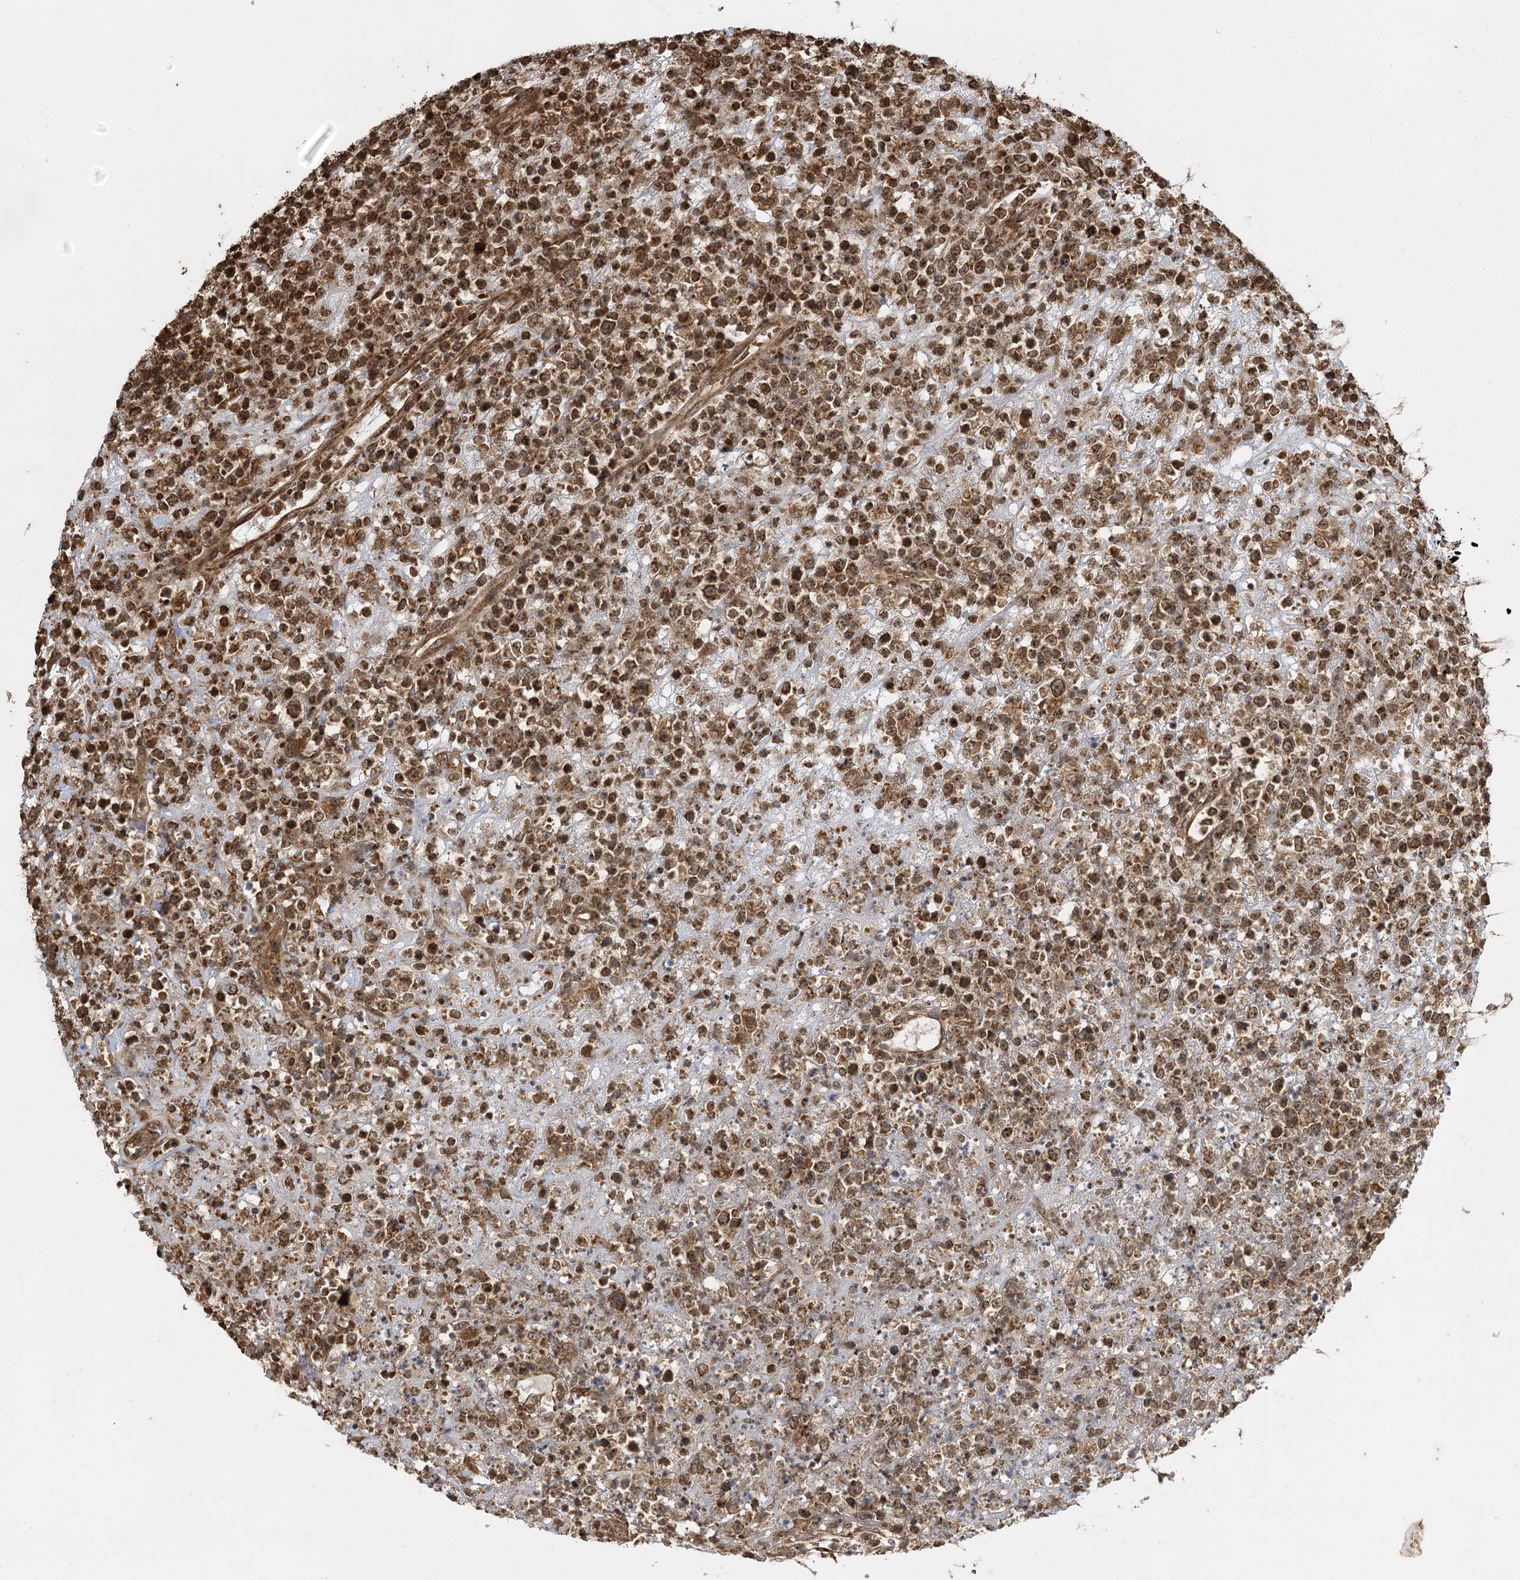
{"staining": {"intensity": "strong", "quantity": "25%-75%", "location": "cytoplasmic/membranous,nuclear"}, "tissue": "lymphoma", "cell_type": "Tumor cells", "image_type": "cancer", "snomed": [{"axis": "morphology", "description": "Malignant lymphoma, non-Hodgkin's type, High grade"}, {"axis": "topography", "description": "Colon"}], "caption": "Strong cytoplasmic/membranous and nuclear staining for a protein is identified in about 25%-75% of tumor cells of malignant lymphoma, non-Hodgkin's type (high-grade) using IHC.", "gene": "IL11RA", "patient": {"sex": "female", "age": 53}}